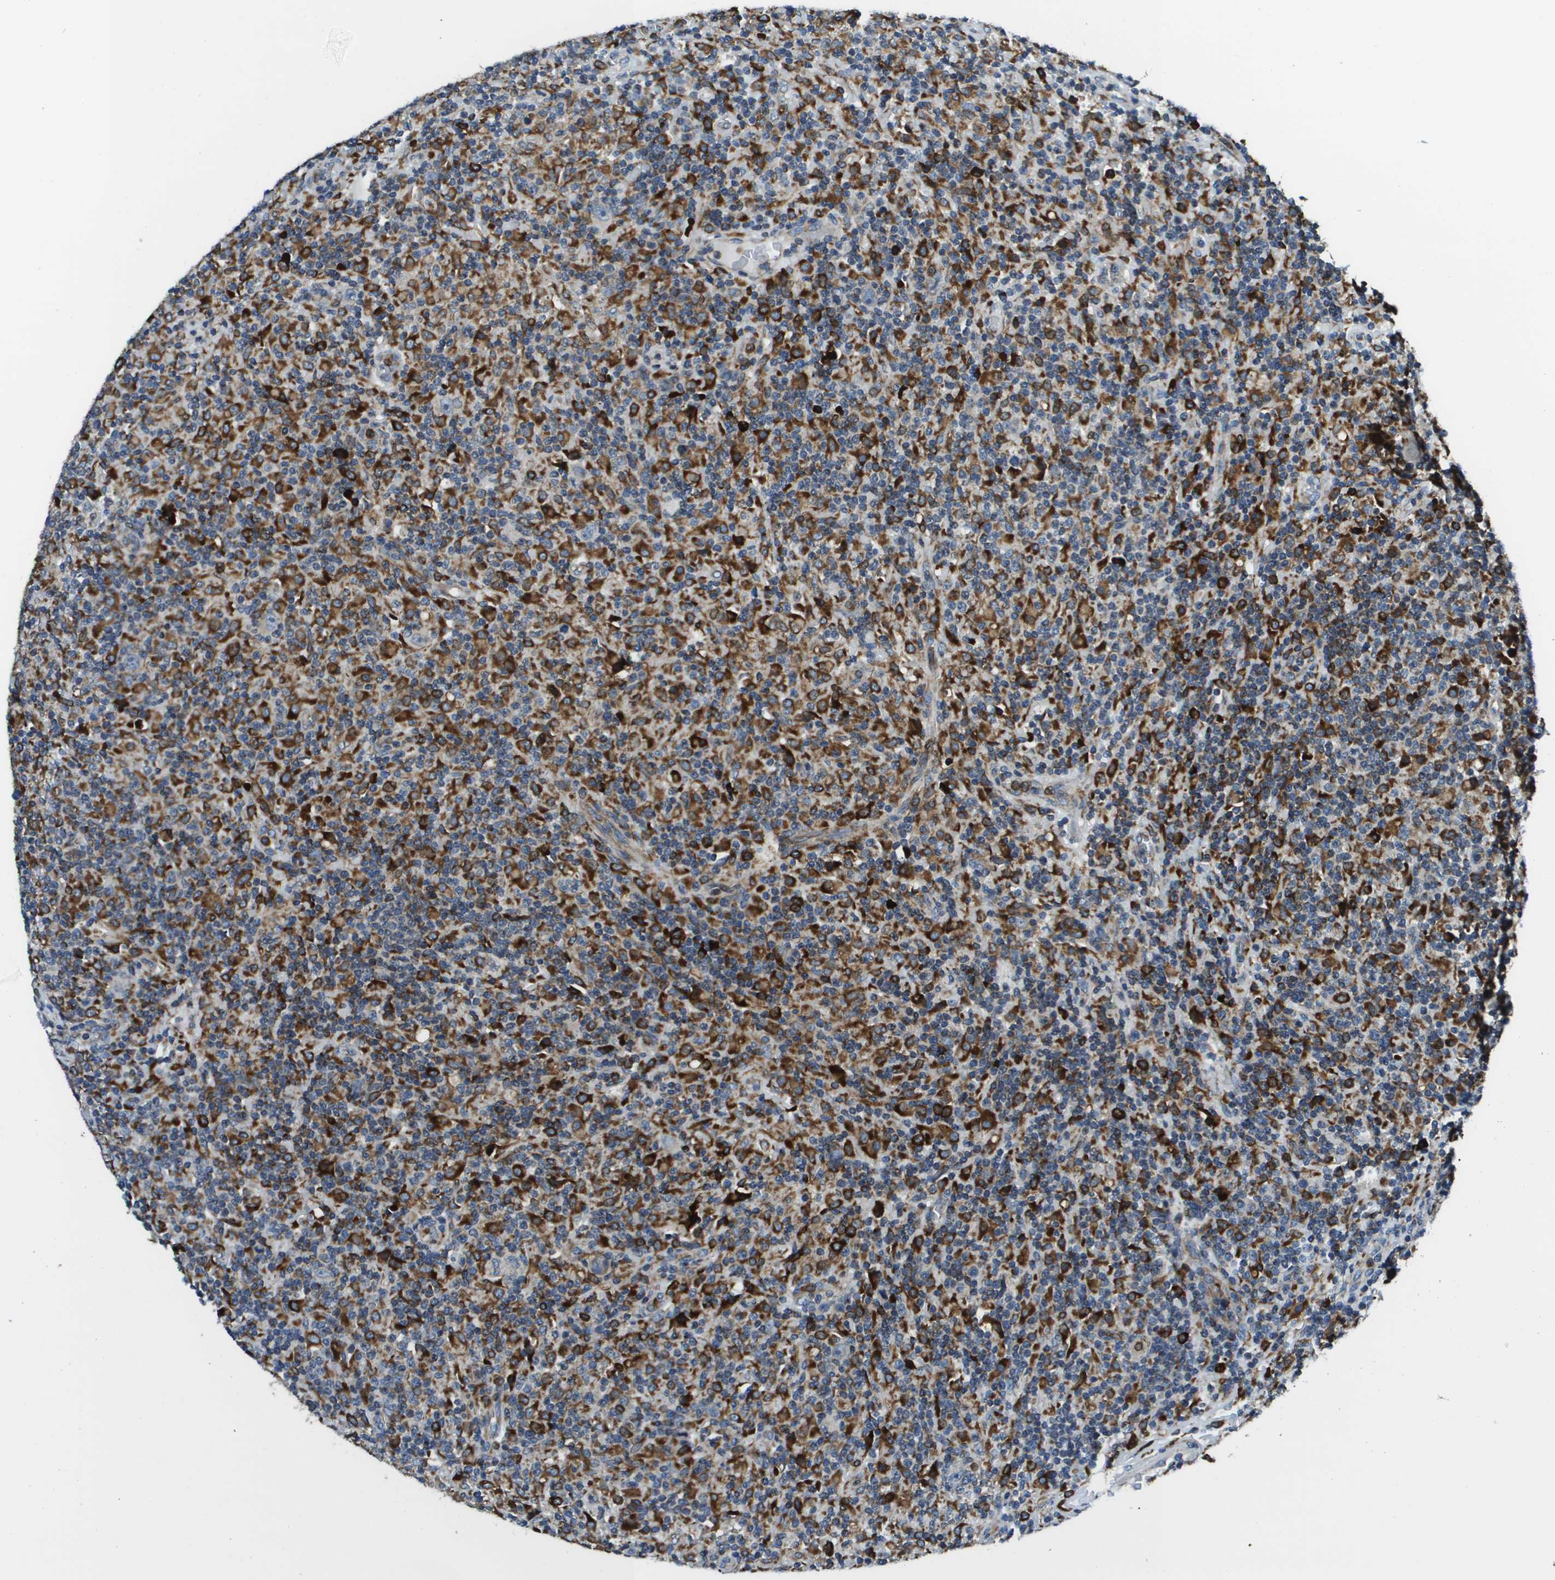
{"staining": {"intensity": "negative", "quantity": "none", "location": "none"}, "tissue": "lymphoma", "cell_type": "Tumor cells", "image_type": "cancer", "snomed": [{"axis": "morphology", "description": "Hodgkin's disease, NOS"}, {"axis": "topography", "description": "Lymph node"}], "caption": "A micrograph of Hodgkin's disease stained for a protein exhibits no brown staining in tumor cells.", "gene": "CNPY3", "patient": {"sex": "male", "age": 70}}